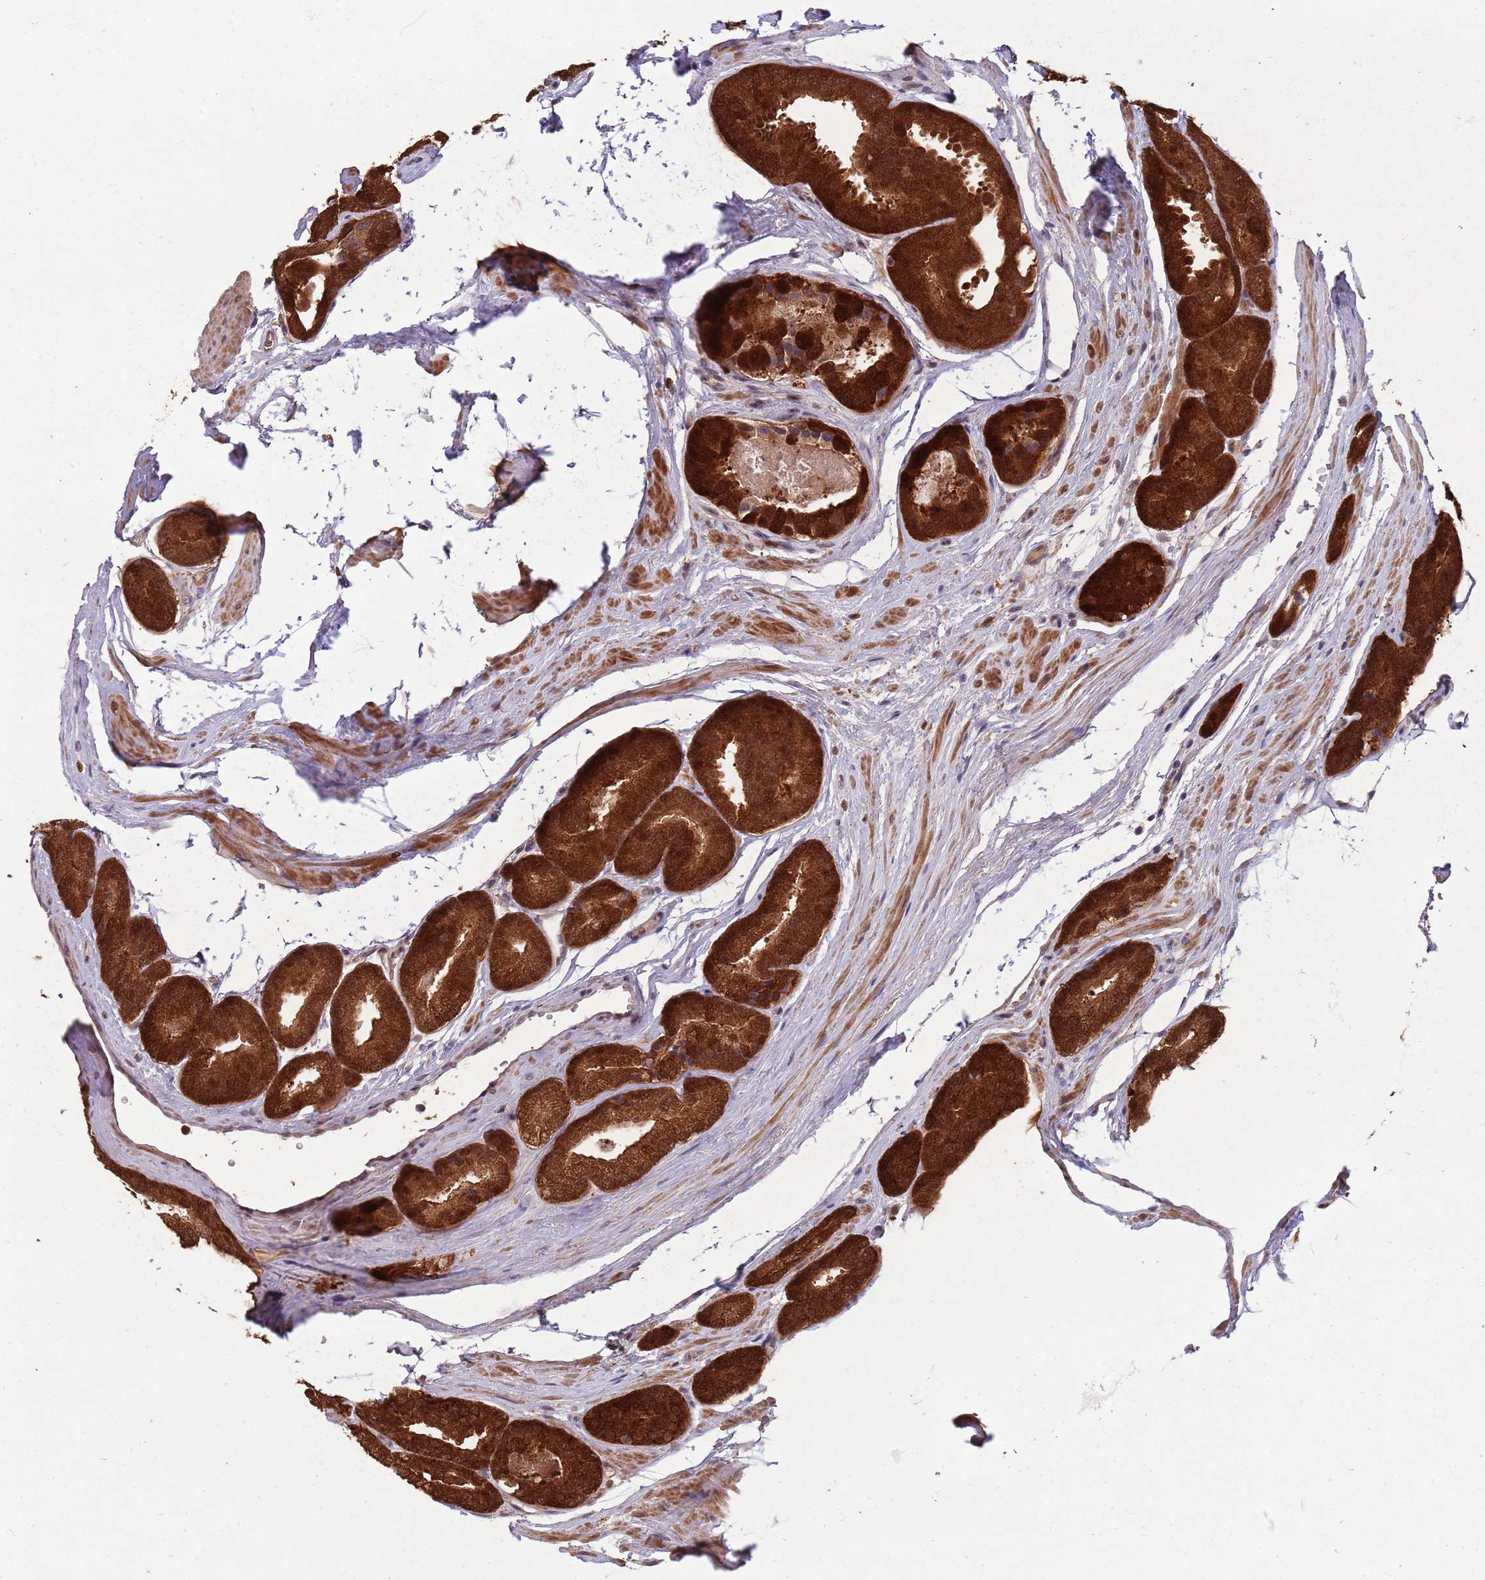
{"staining": {"intensity": "strong", "quantity": ">75%", "location": "cytoplasmic/membranous,nuclear"}, "tissue": "prostate cancer", "cell_type": "Tumor cells", "image_type": "cancer", "snomed": [{"axis": "morphology", "description": "Adenocarcinoma, High grade"}, {"axis": "topography", "description": "Prostate"}], "caption": "This image exhibits immunohistochemistry staining of high-grade adenocarcinoma (prostate), with high strong cytoplasmic/membranous and nuclear positivity in about >75% of tumor cells.", "gene": "ZNF639", "patient": {"sex": "male", "age": 72}}